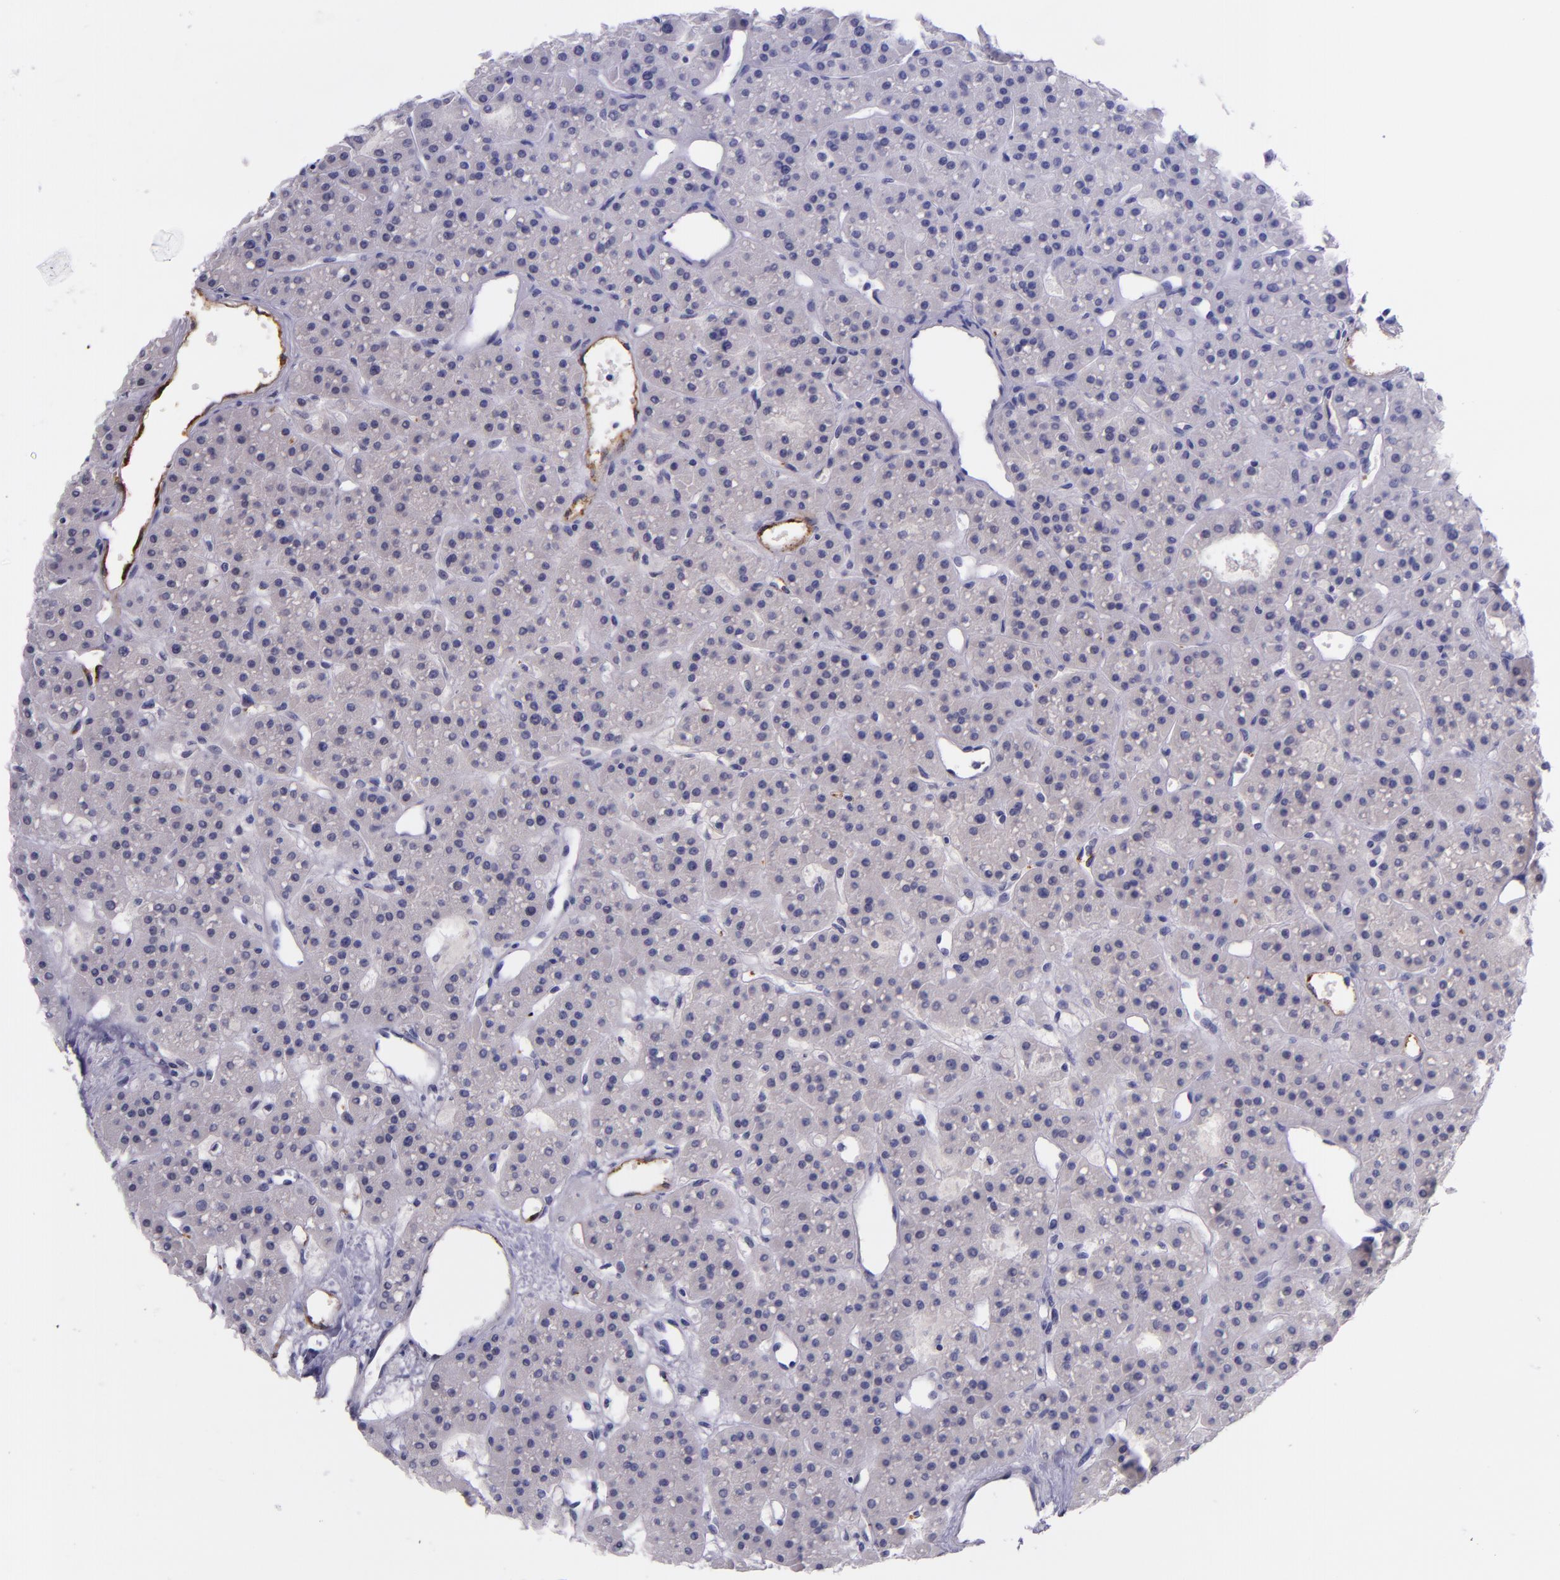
{"staining": {"intensity": "negative", "quantity": "none", "location": "none"}, "tissue": "parathyroid gland", "cell_type": "Glandular cells", "image_type": "normal", "snomed": [{"axis": "morphology", "description": "Normal tissue, NOS"}, {"axis": "topography", "description": "Parathyroid gland"}], "caption": "Immunohistochemistry image of normal parathyroid gland stained for a protein (brown), which exhibits no positivity in glandular cells.", "gene": "SELE", "patient": {"sex": "female", "age": 76}}